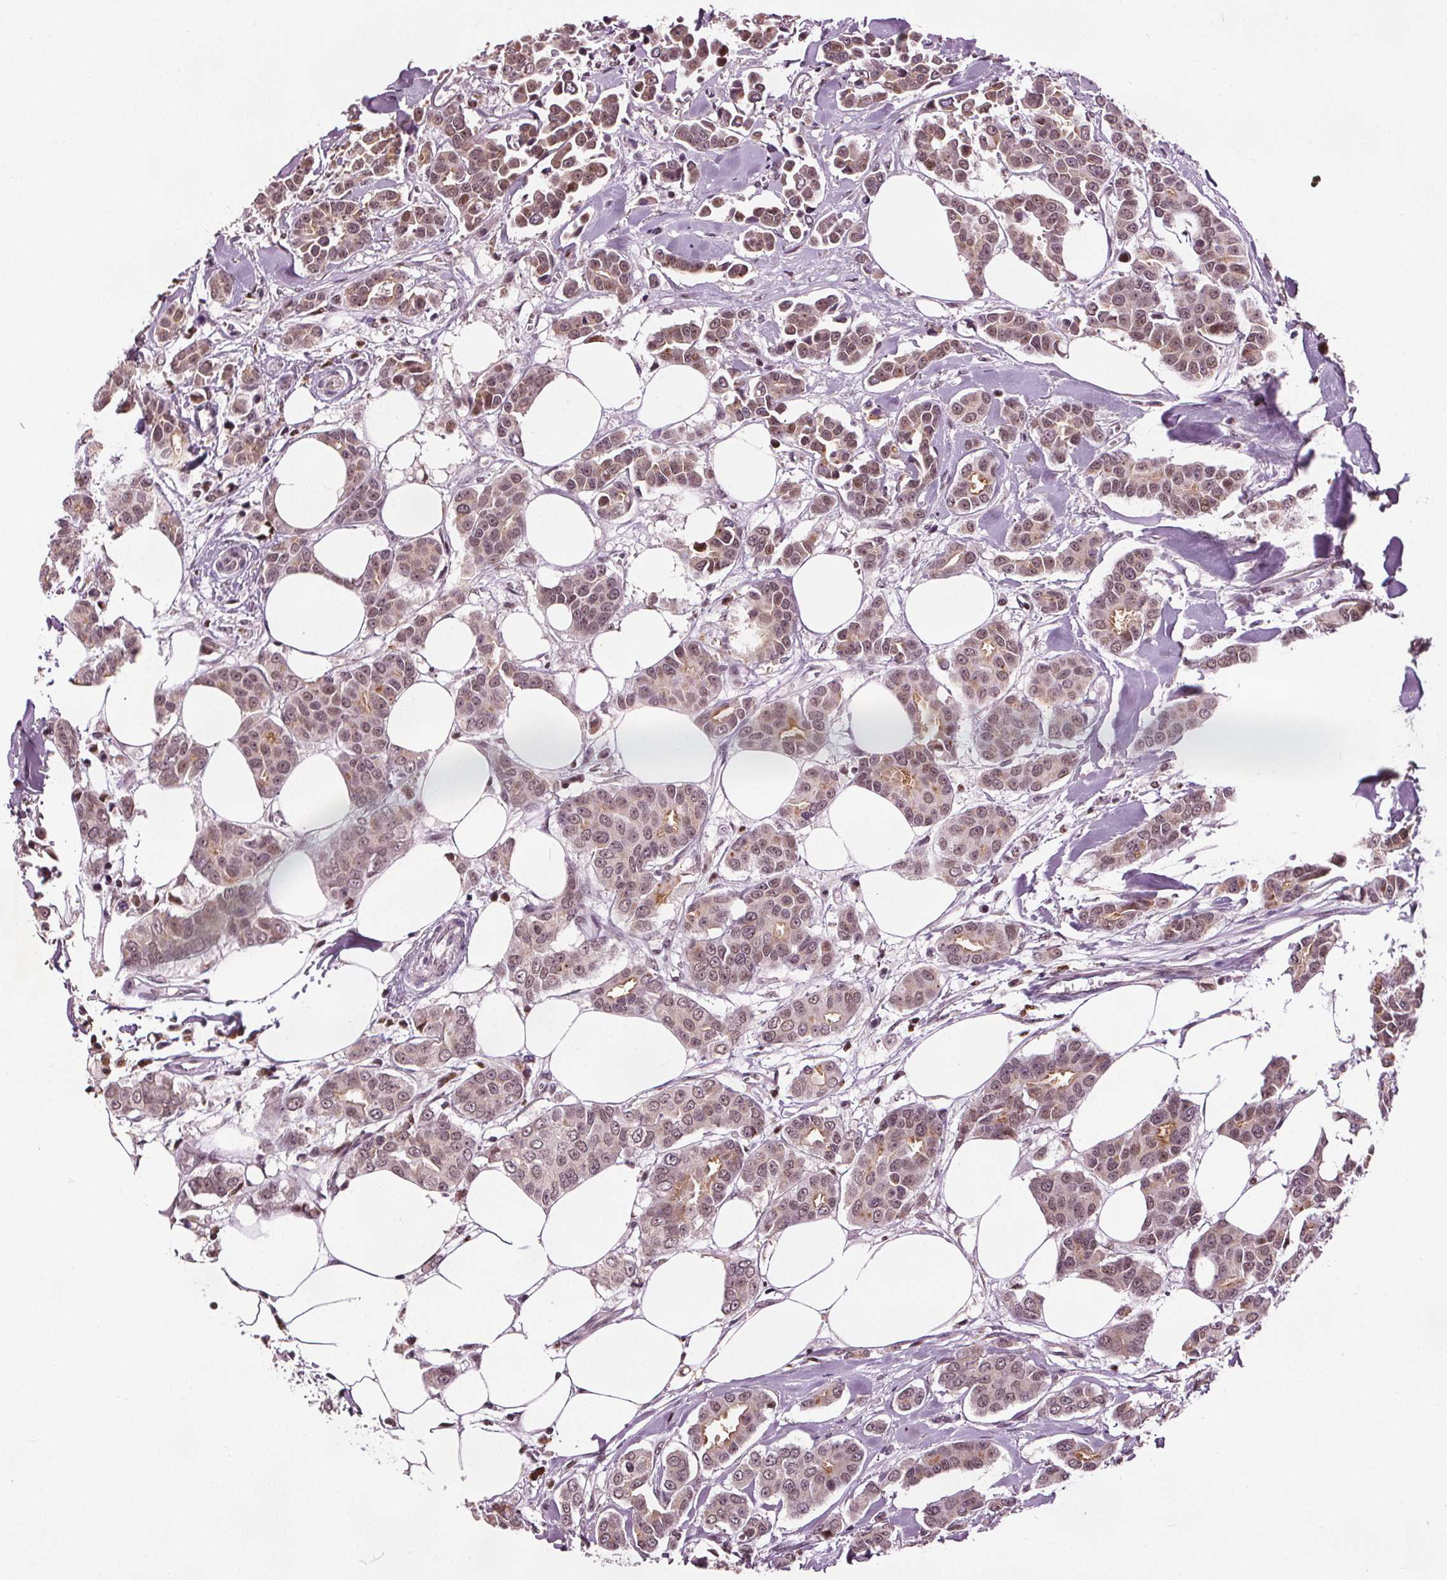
{"staining": {"intensity": "weak", "quantity": "25%-75%", "location": "cytoplasmic/membranous,nuclear"}, "tissue": "breast cancer", "cell_type": "Tumor cells", "image_type": "cancer", "snomed": [{"axis": "morphology", "description": "Duct carcinoma"}, {"axis": "topography", "description": "Breast"}], "caption": "Immunohistochemical staining of human breast cancer reveals low levels of weak cytoplasmic/membranous and nuclear positivity in about 25%-75% of tumor cells.", "gene": "DDX11", "patient": {"sex": "female", "age": 94}}